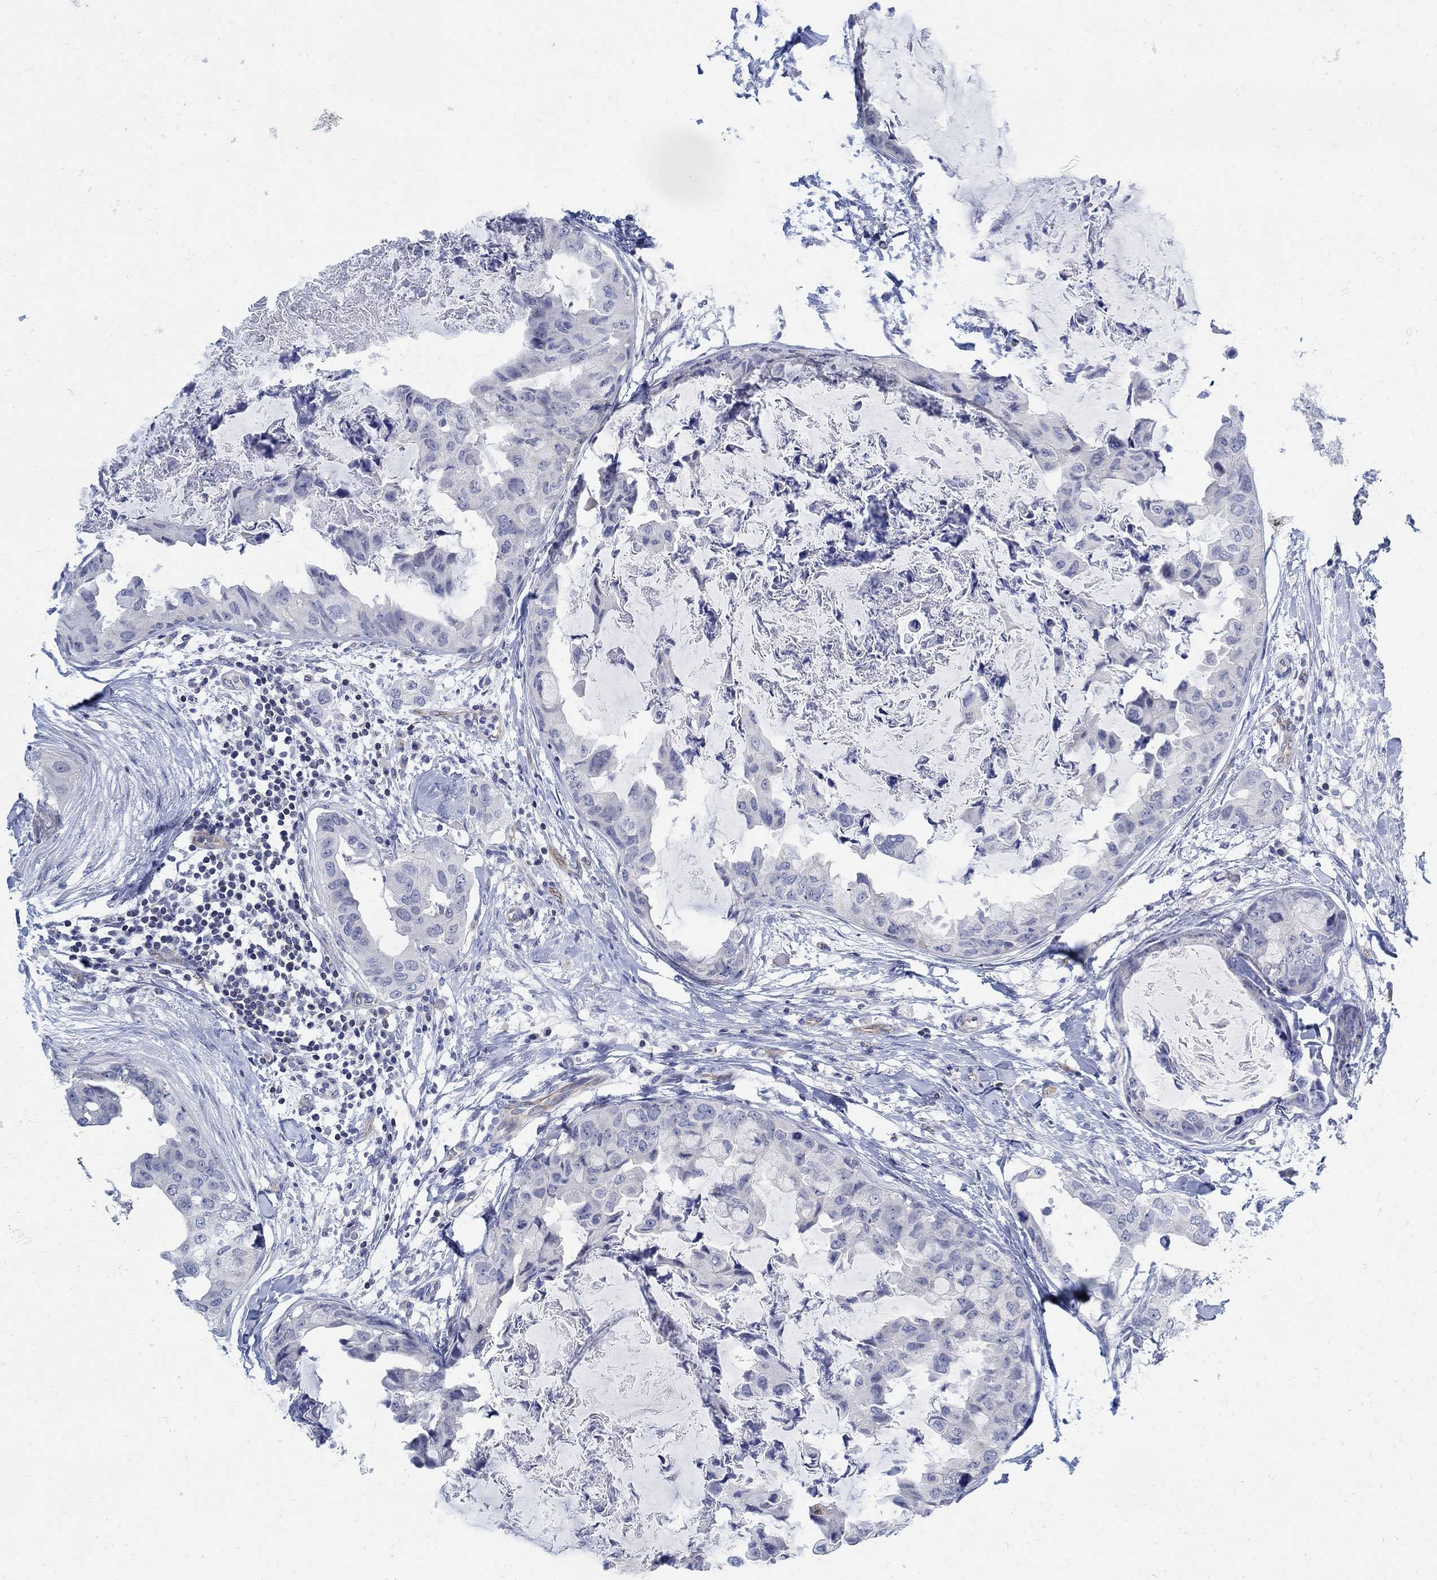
{"staining": {"intensity": "negative", "quantity": "none", "location": "none"}, "tissue": "breast cancer", "cell_type": "Tumor cells", "image_type": "cancer", "snomed": [{"axis": "morphology", "description": "Normal tissue, NOS"}, {"axis": "morphology", "description": "Duct carcinoma"}, {"axis": "topography", "description": "Breast"}], "caption": "Immunohistochemical staining of breast intraductal carcinoma exhibits no significant expression in tumor cells.", "gene": "PHF21B", "patient": {"sex": "female", "age": 40}}